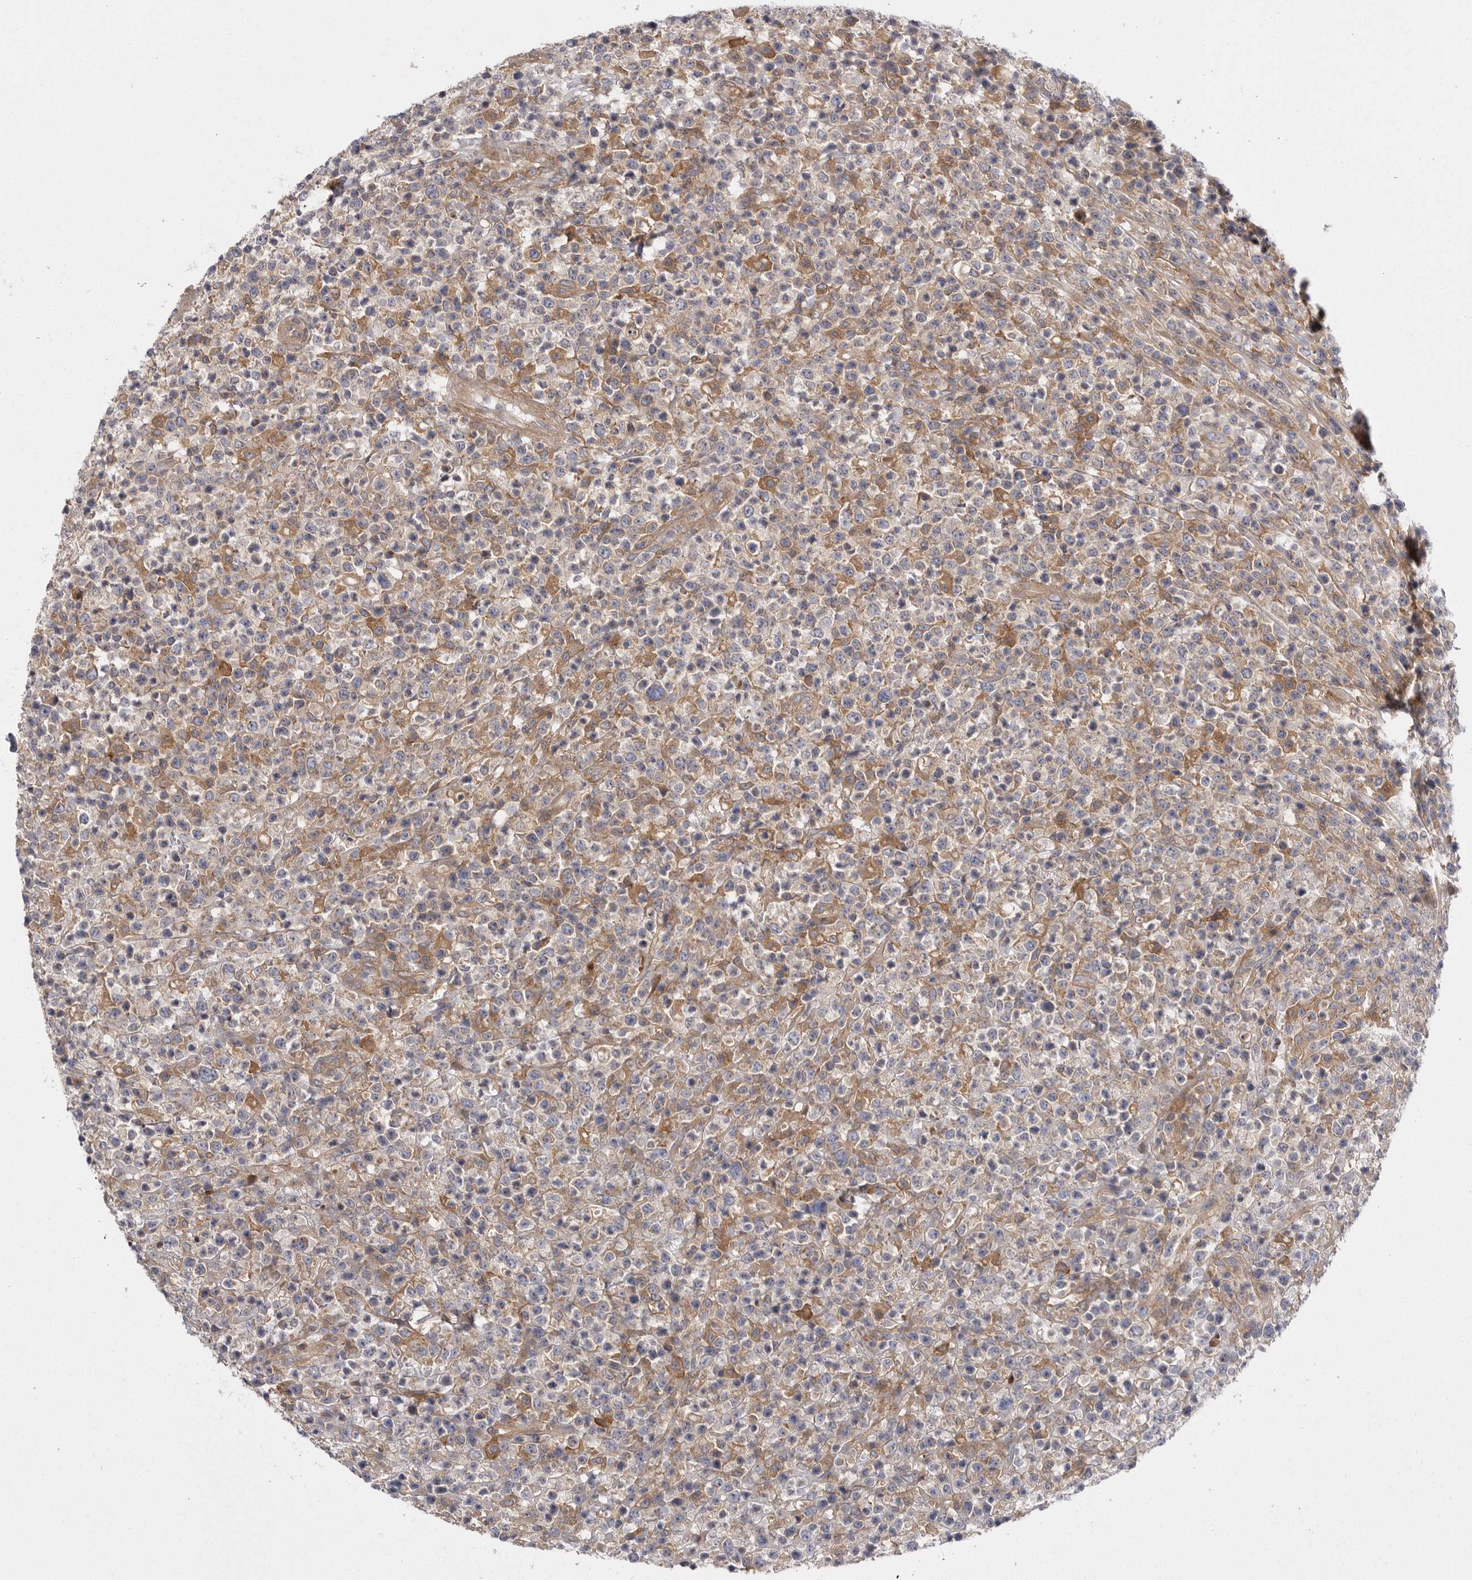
{"staining": {"intensity": "moderate", "quantity": "<25%", "location": "cytoplasmic/membranous"}, "tissue": "lymphoma", "cell_type": "Tumor cells", "image_type": "cancer", "snomed": [{"axis": "morphology", "description": "Malignant lymphoma, non-Hodgkin's type, High grade"}, {"axis": "topography", "description": "Colon"}], "caption": "Tumor cells exhibit low levels of moderate cytoplasmic/membranous expression in about <25% of cells in human malignant lymphoma, non-Hodgkin's type (high-grade).", "gene": "OSBPL9", "patient": {"sex": "female", "age": 53}}